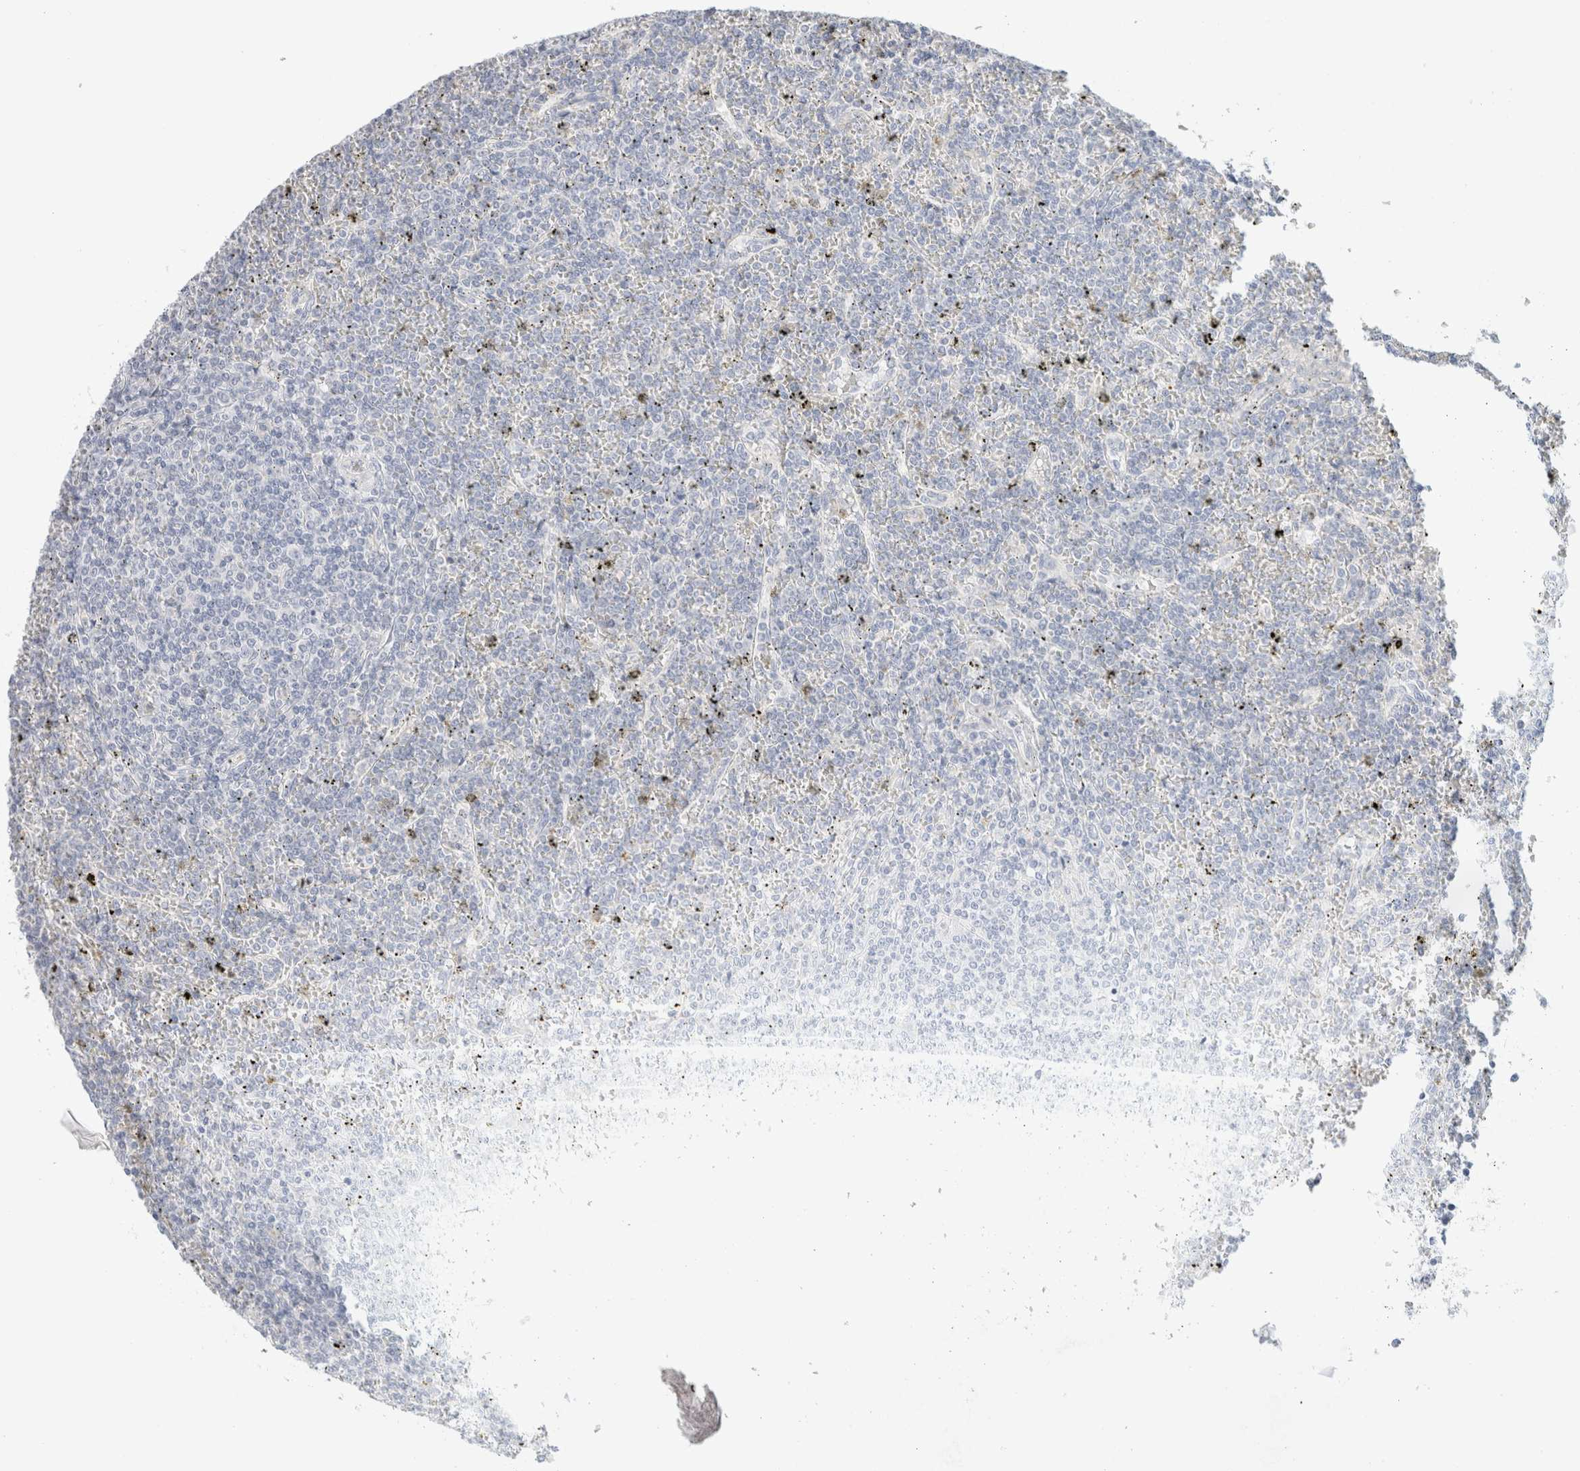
{"staining": {"intensity": "negative", "quantity": "none", "location": "none"}, "tissue": "lymphoma", "cell_type": "Tumor cells", "image_type": "cancer", "snomed": [{"axis": "morphology", "description": "Malignant lymphoma, non-Hodgkin's type, Low grade"}, {"axis": "topography", "description": "Spleen"}], "caption": "Image shows no protein expression in tumor cells of lymphoma tissue.", "gene": "HEXD", "patient": {"sex": "female", "age": 19}}